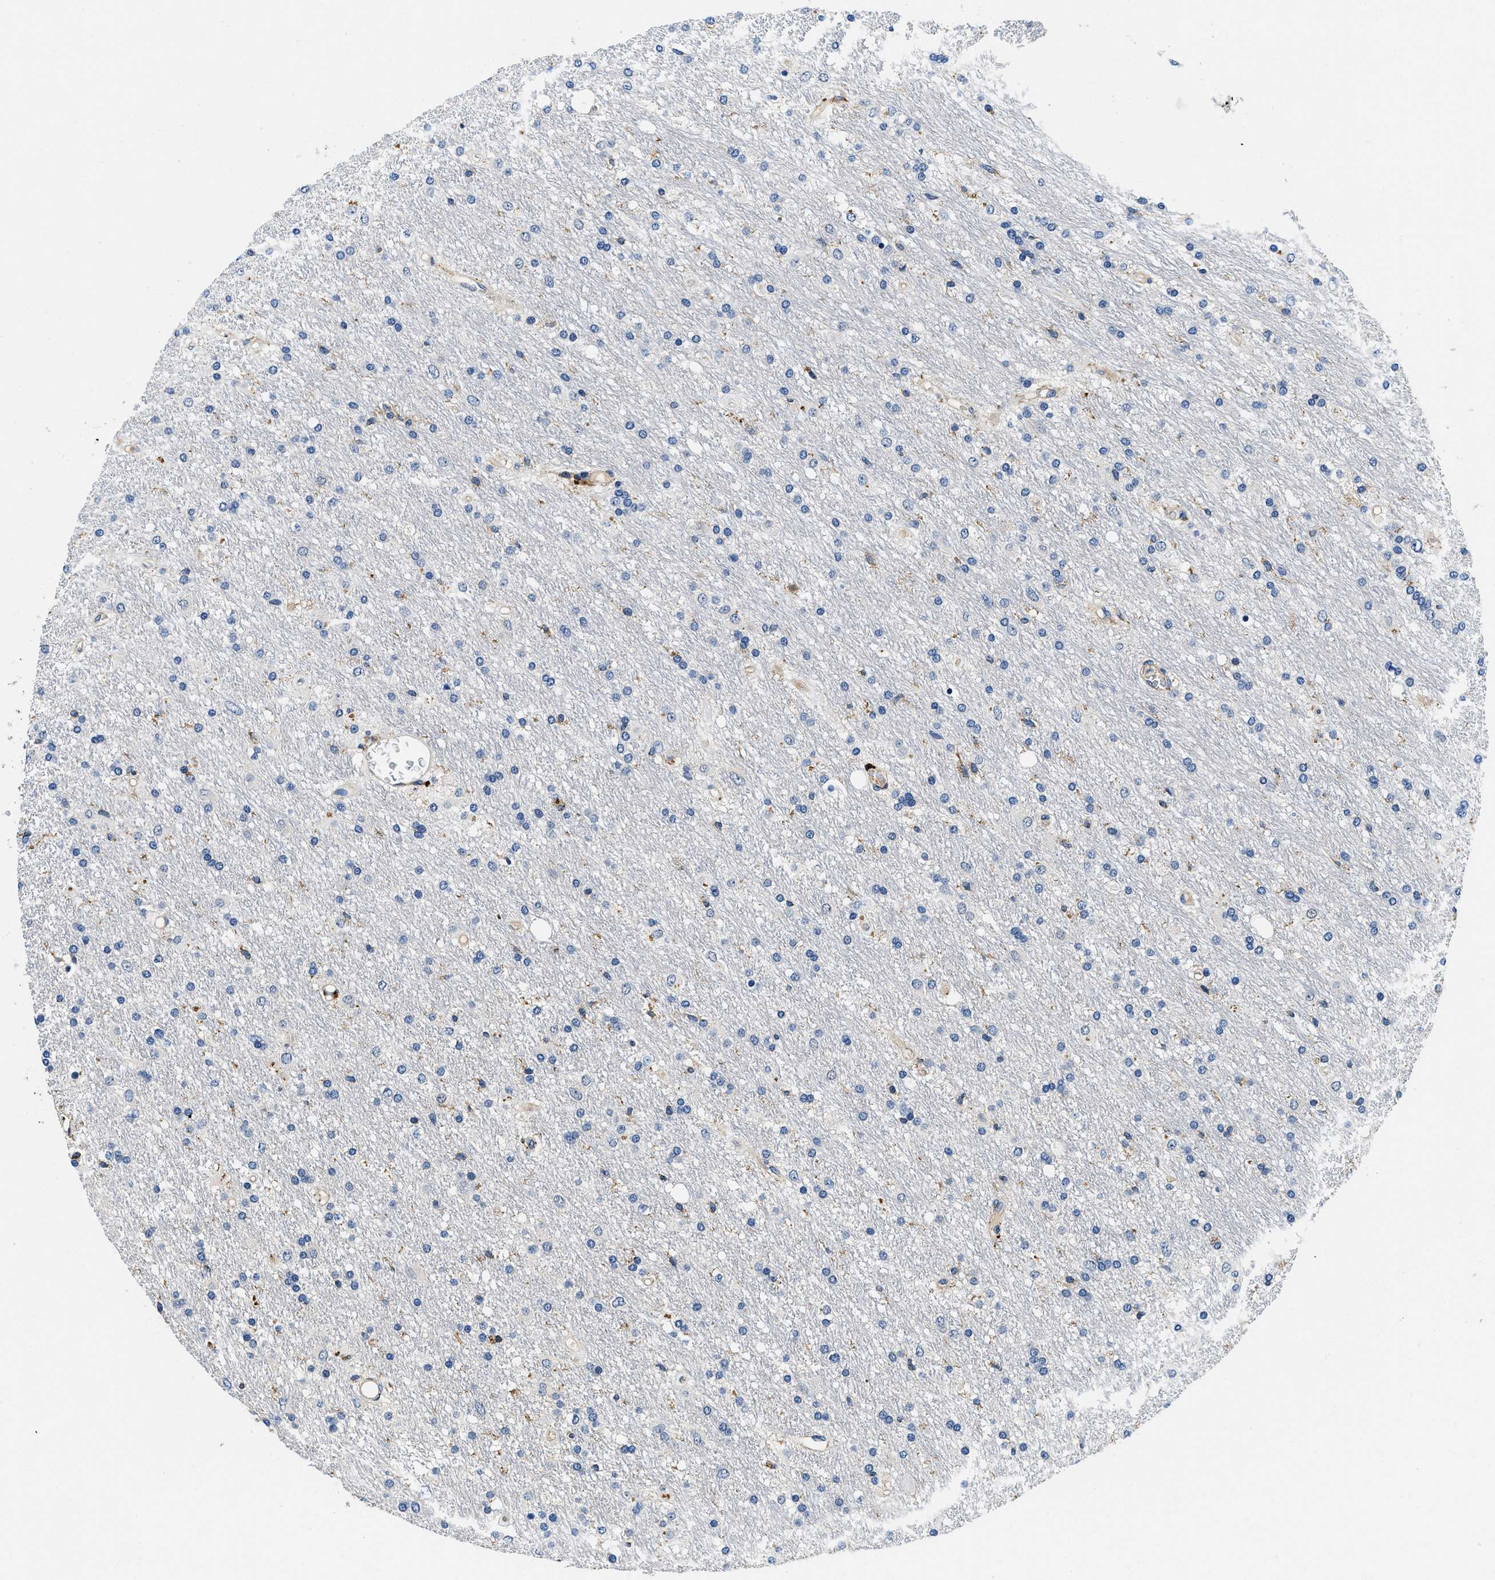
{"staining": {"intensity": "negative", "quantity": "none", "location": "none"}, "tissue": "glioma", "cell_type": "Tumor cells", "image_type": "cancer", "snomed": [{"axis": "morphology", "description": "Glioma, malignant, Low grade"}, {"axis": "topography", "description": "Brain"}], "caption": "This is a image of immunohistochemistry (IHC) staining of glioma, which shows no expression in tumor cells.", "gene": "ZFAND3", "patient": {"sex": "male", "age": 77}}